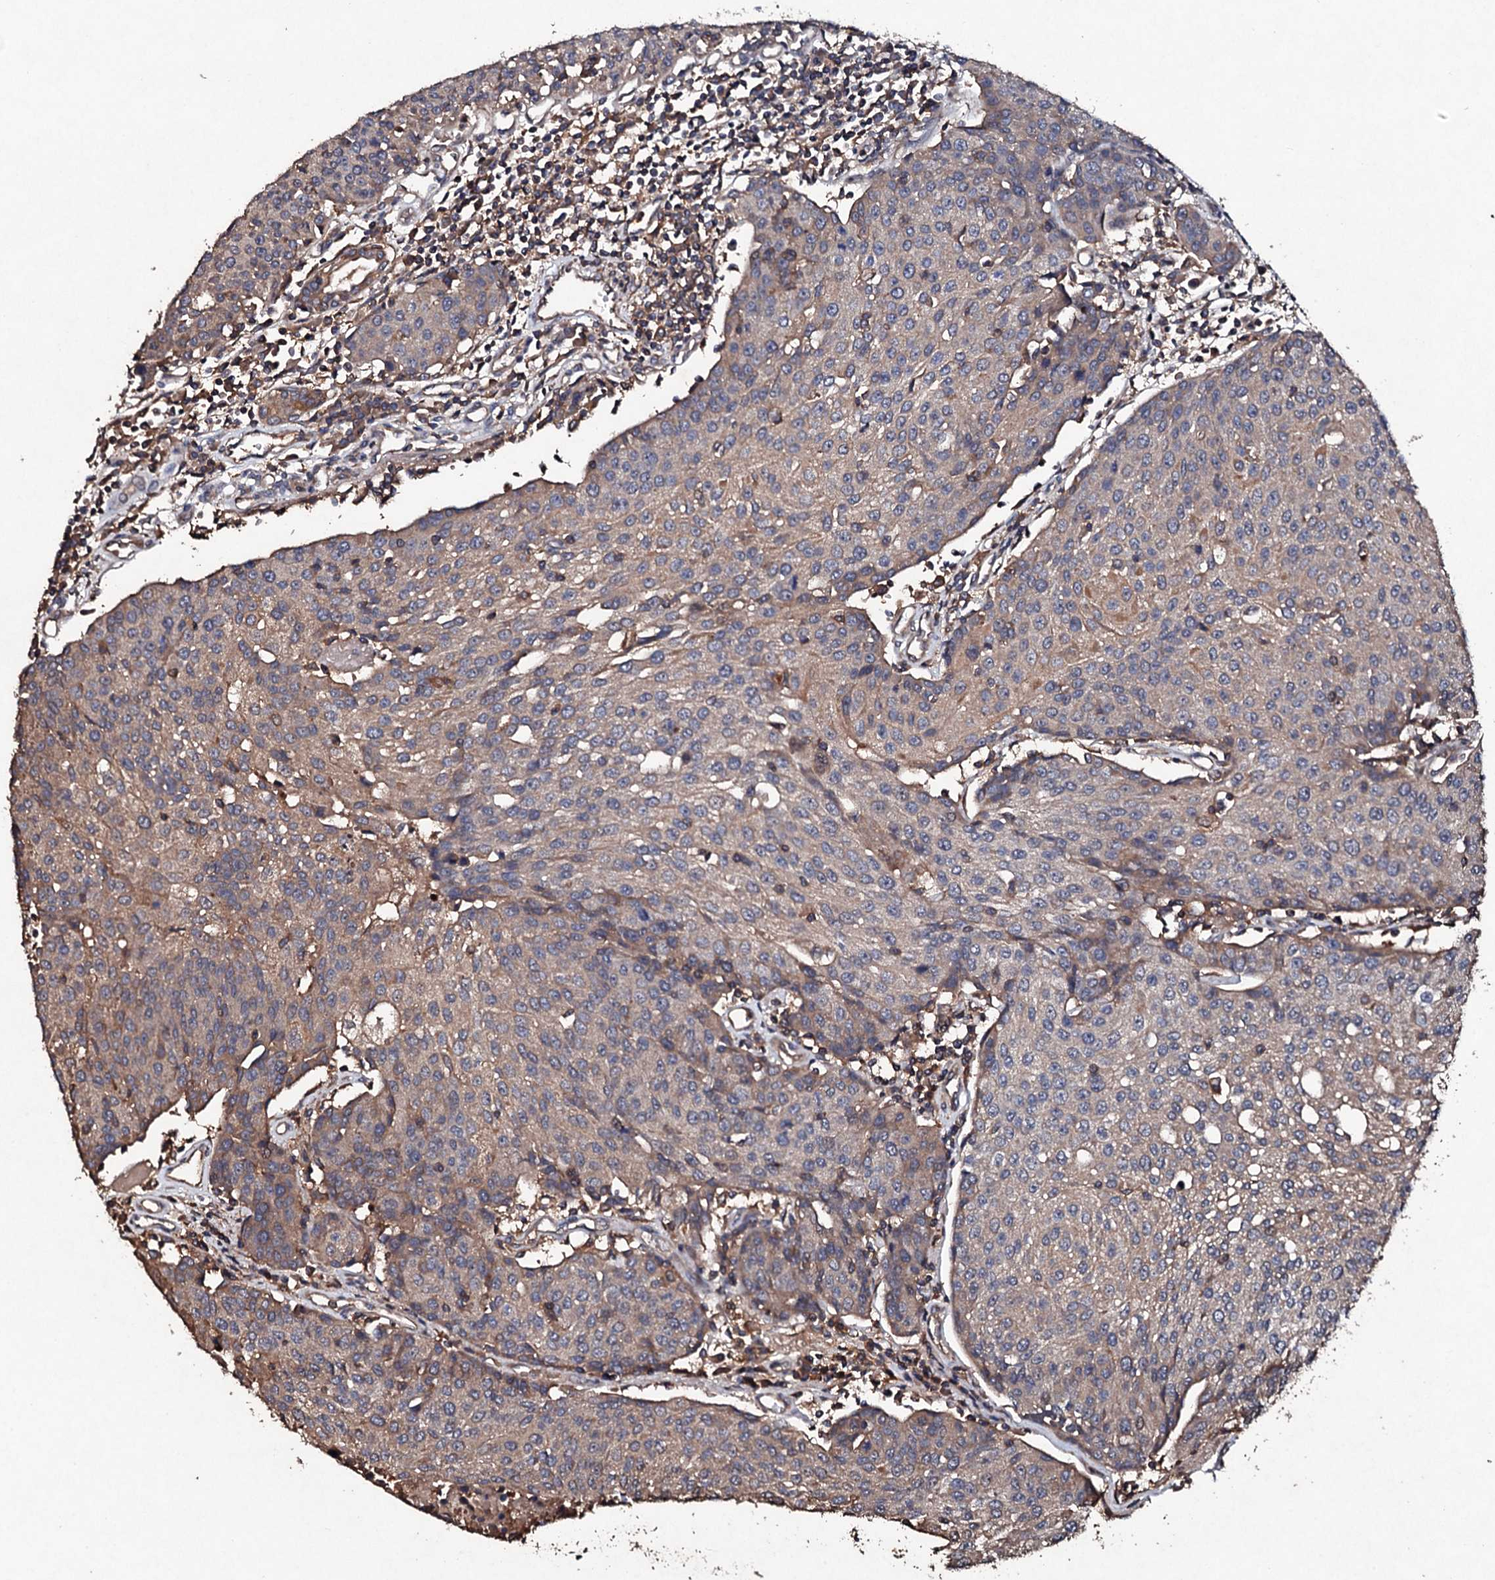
{"staining": {"intensity": "weak", "quantity": "<25%", "location": "cytoplasmic/membranous"}, "tissue": "urothelial cancer", "cell_type": "Tumor cells", "image_type": "cancer", "snomed": [{"axis": "morphology", "description": "Urothelial carcinoma, High grade"}, {"axis": "topography", "description": "Urinary bladder"}], "caption": "Protein analysis of urothelial carcinoma (high-grade) displays no significant staining in tumor cells.", "gene": "KERA", "patient": {"sex": "female", "age": 85}}